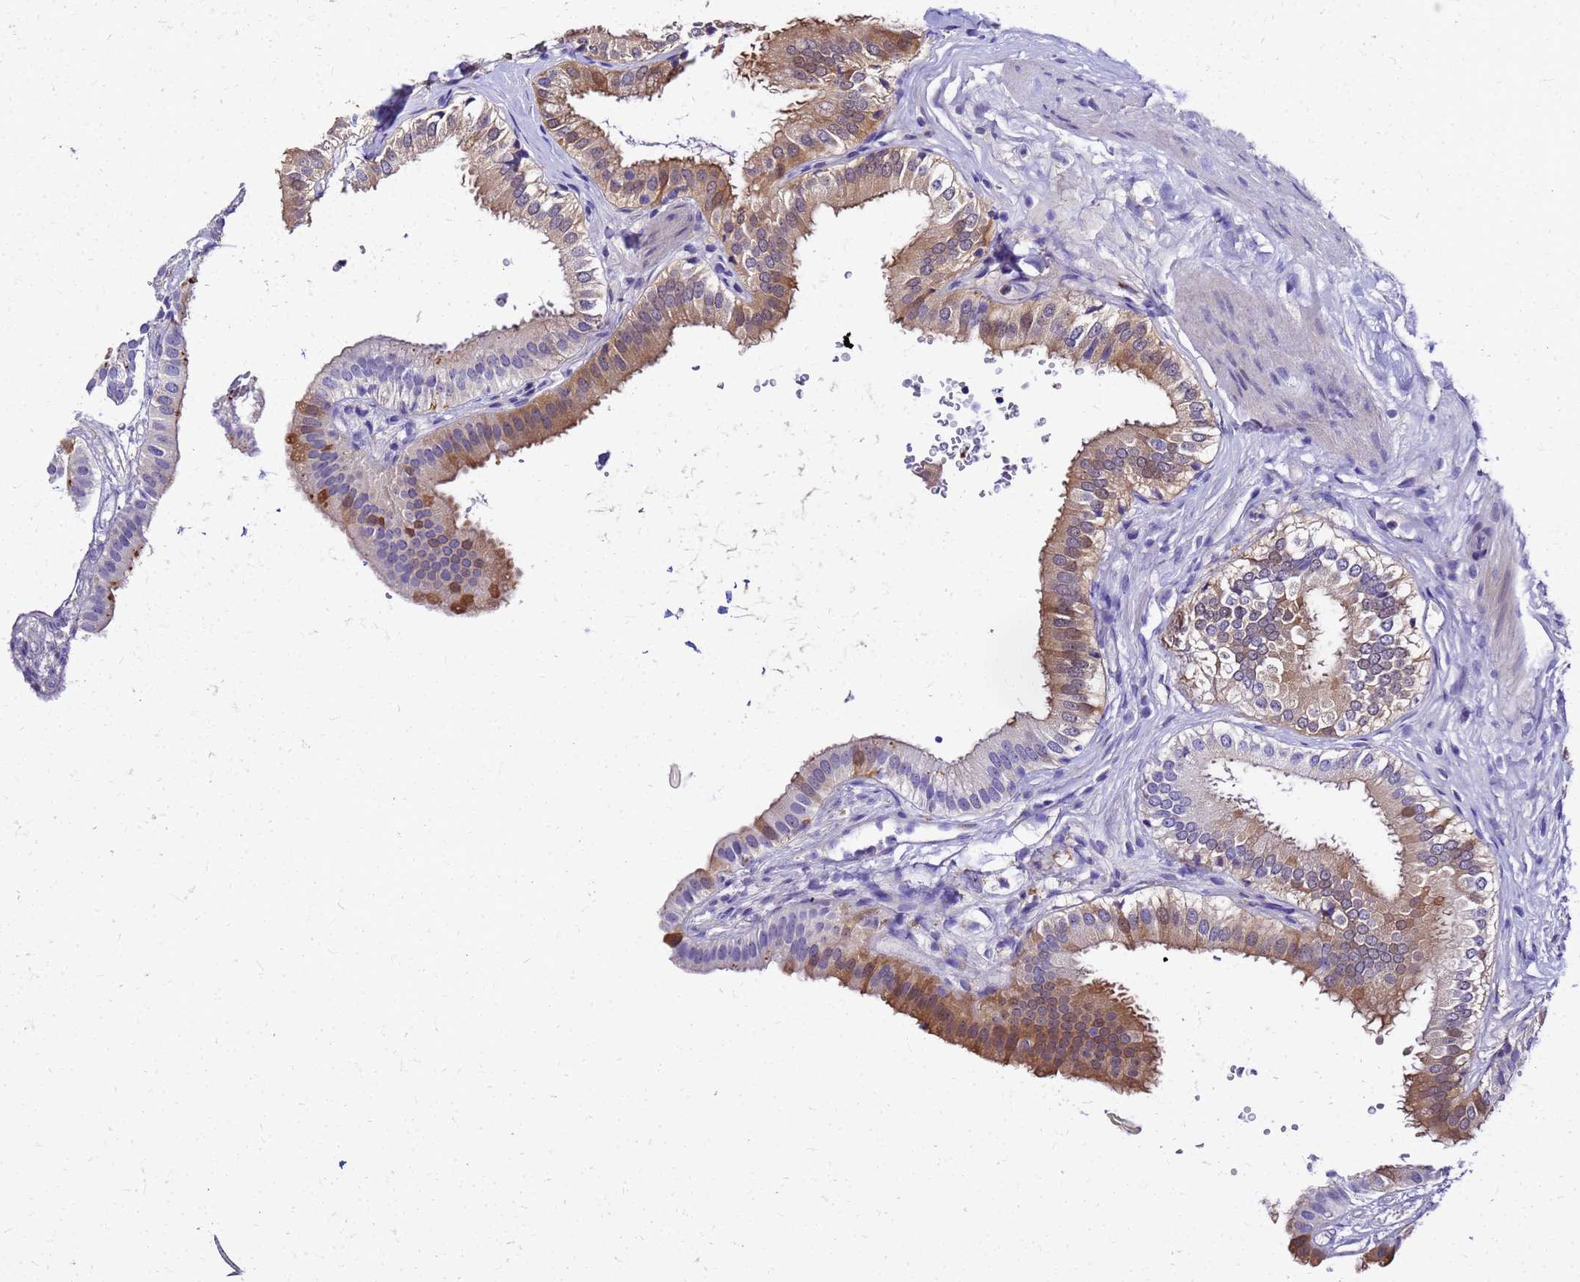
{"staining": {"intensity": "strong", "quantity": ">75%", "location": "cytoplasmic/membranous"}, "tissue": "gallbladder", "cell_type": "Glandular cells", "image_type": "normal", "snomed": [{"axis": "morphology", "description": "Normal tissue, NOS"}, {"axis": "topography", "description": "Gallbladder"}], "caption": "Strong cytoplasmic/membranous expression for a protein is present in approximately >75% of glandular cells of benign gallbladder using immunohistochemistry.", "gene": "S100A11", "patient": {"sex": "female", "age": 61}}